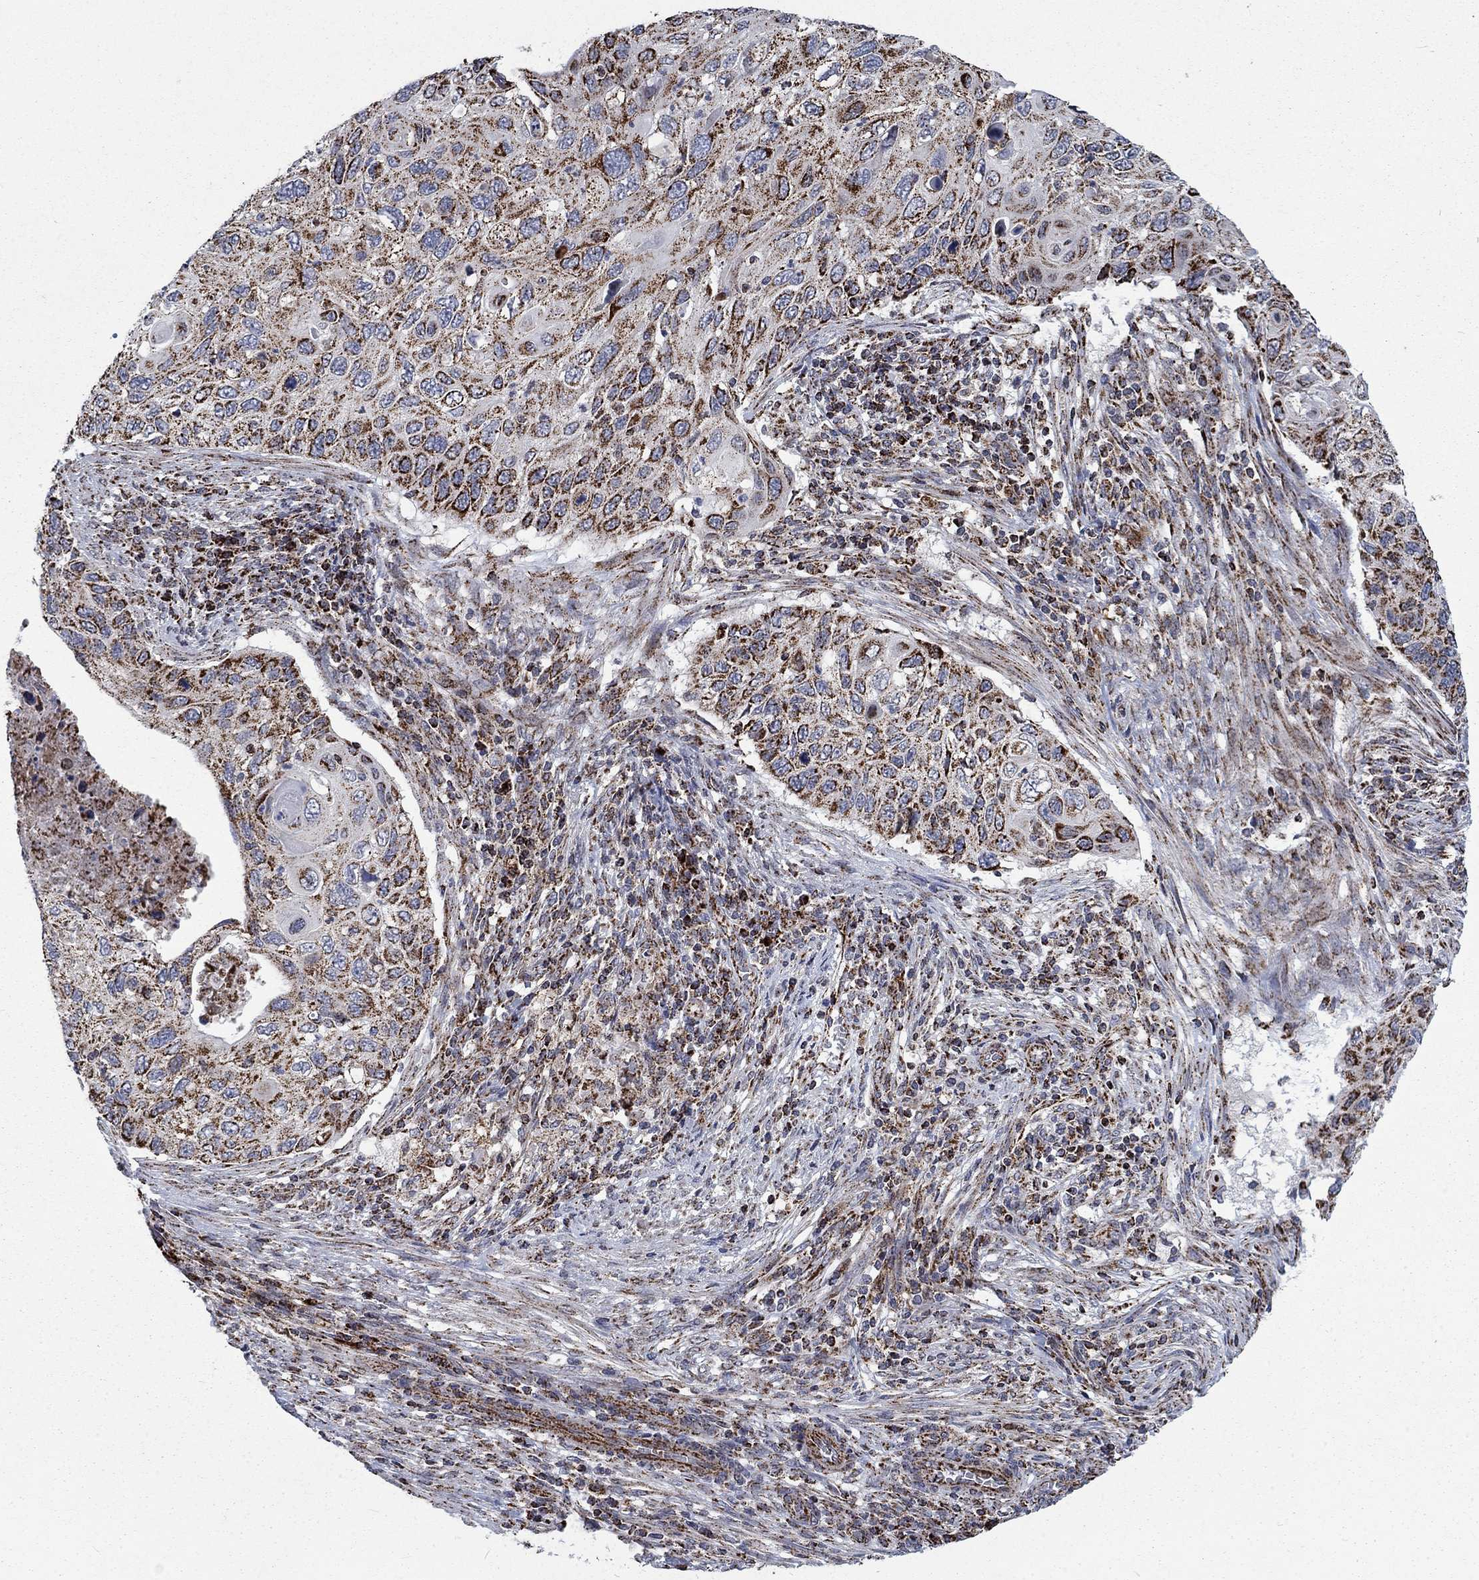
{"staining": {"intensity": "strong", "quantity": "25%-75%", "location": "cytoplasmic/membranous"}, "tissue": "cervical cancer", "cell_type": "Tumor cells", "image_type": "cancer", "snomed": [{"axis": "morphology", "description": "Squamous cell carcinoma, NOS"}, {"axis": "topography", "description": "Cervix"}], "caption": "Immunohistochemistry staining of cervical cancer, which demonstrates high levels of strong cytoplasmic/membranous staining in about 25%-75% of tumor cells indicating strong cytoplasmic/membranous protein positivity. The staining was performed using DAB (3,3'-diaminobenzidine) (brown) for protein detection and nuclei were counterstained in hematoxylin (blue).", "gene": "MOAP1", "patient": {"sex": "female", "age": 70}}